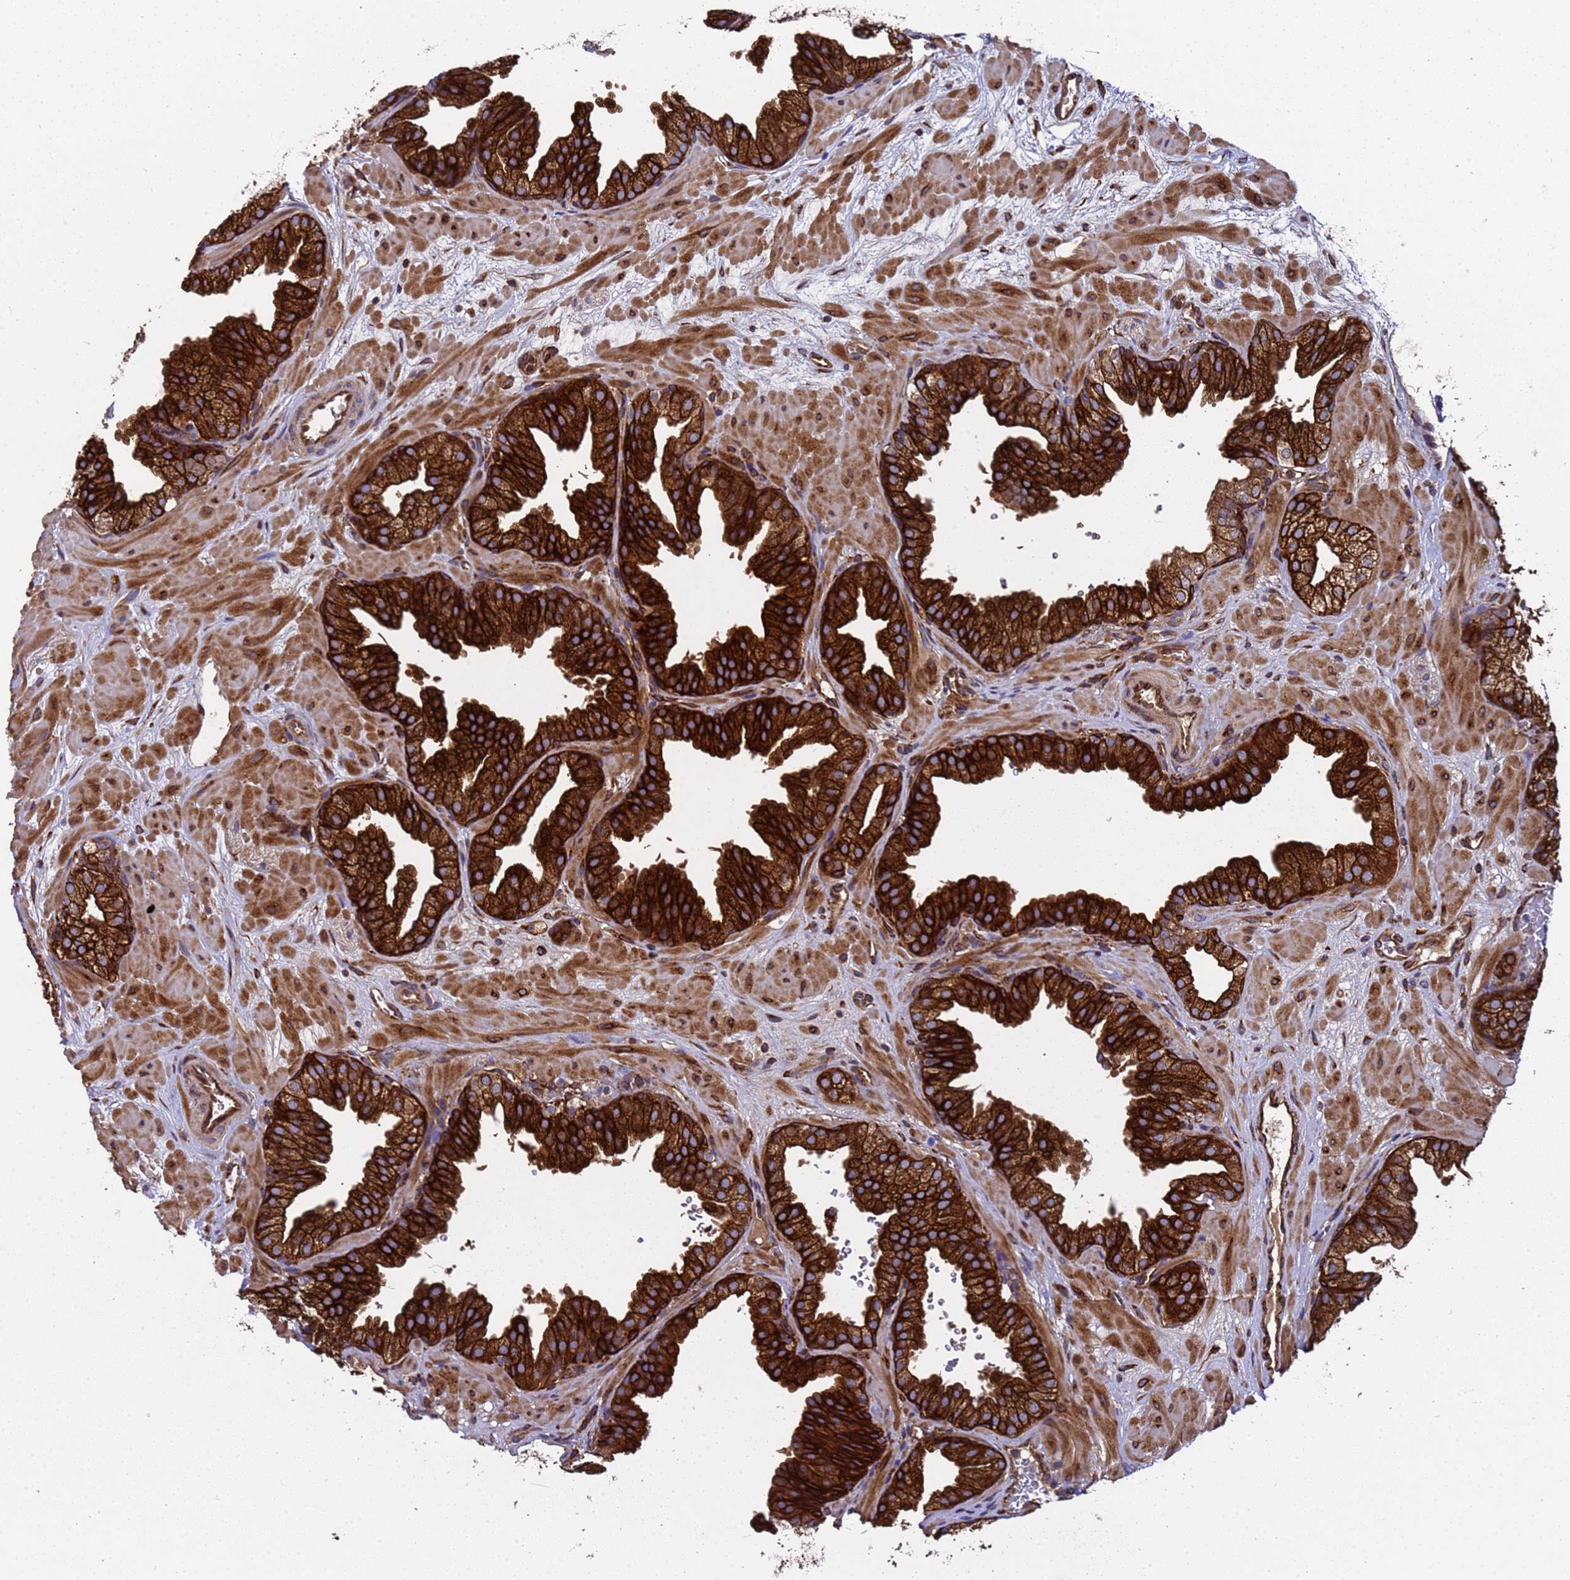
{"staining": {"intensity": "strong", "quantity": ">75%", "location": "cytoplasmic/membranous"}, "tissue": "prostate", "cell_type": "Glandular cells", "image_type": "normal", "snomed": [{"axis": "morphology", "description": "Normal tissue, NOS"}, {"axis": "topography", "description": "Prostate"}], "caption": "Strong cytoplasmic/membranous staining for a protein is identified in about >75% of glandular cells of unremarkable prostate using IHC.", "gene": "MOCS1", "patient": {"sex": "male", "age": 37}}